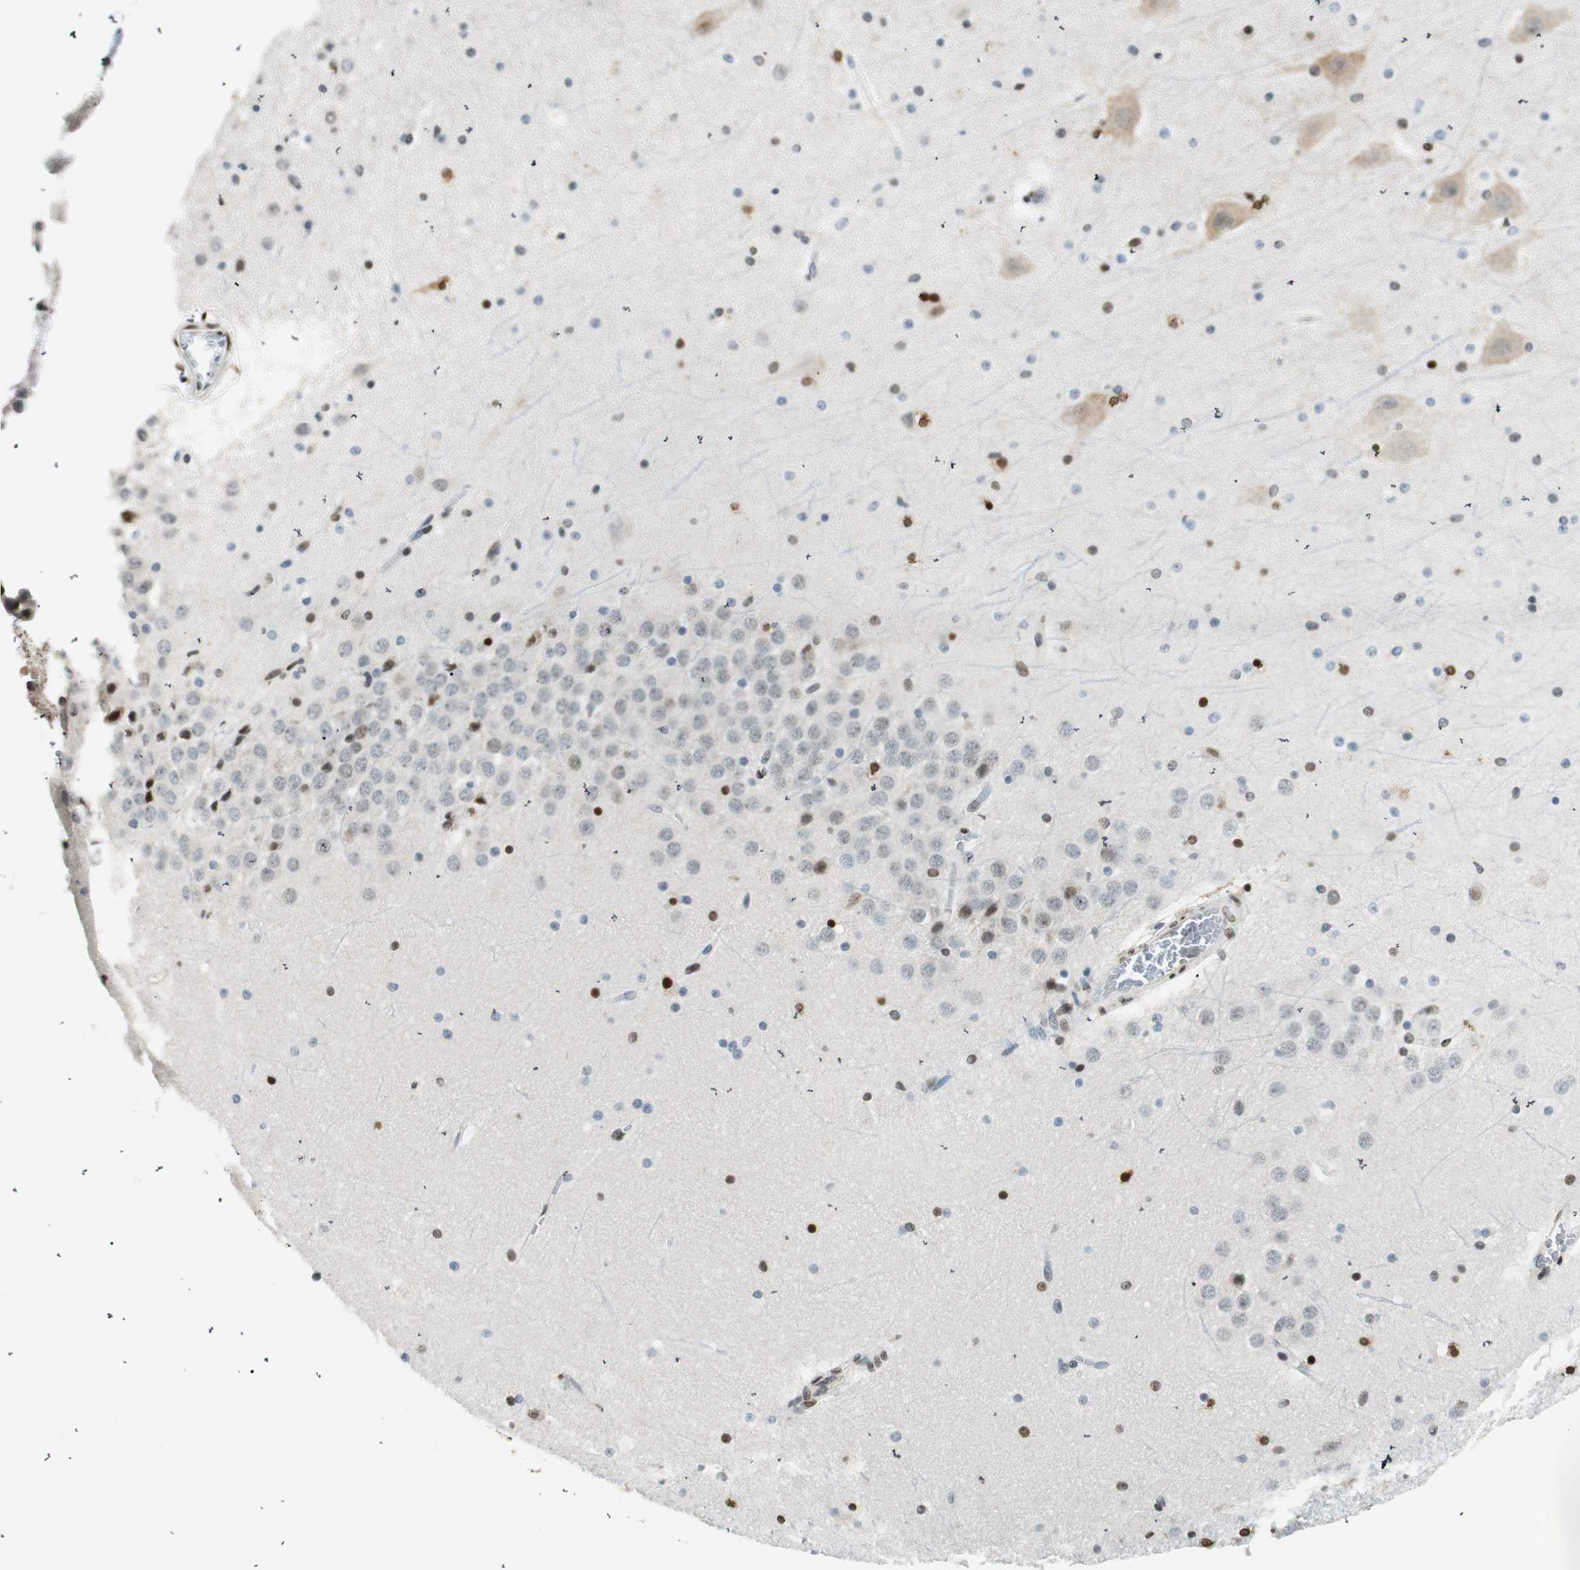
{"staining": {"intensity": "strong", "quantity": "<25%", "location": "nuclear"}, "tissue": "hippocampus", "cell_type": "Glial cells", "image_type": "normal", "snomed": [{"axis": "morphology", "description": "Normal tissue, NOS"}, {"axis": "topography", "description": "Hippocampus"}], "caption": "Immunohistochemical staining of unremarkable human hippocampus shows <25% levels of strong nuclear protein positivity in about <25% of glial cells.", "gene": "RING1", "patient": {"sex": "male", "age": 45}}